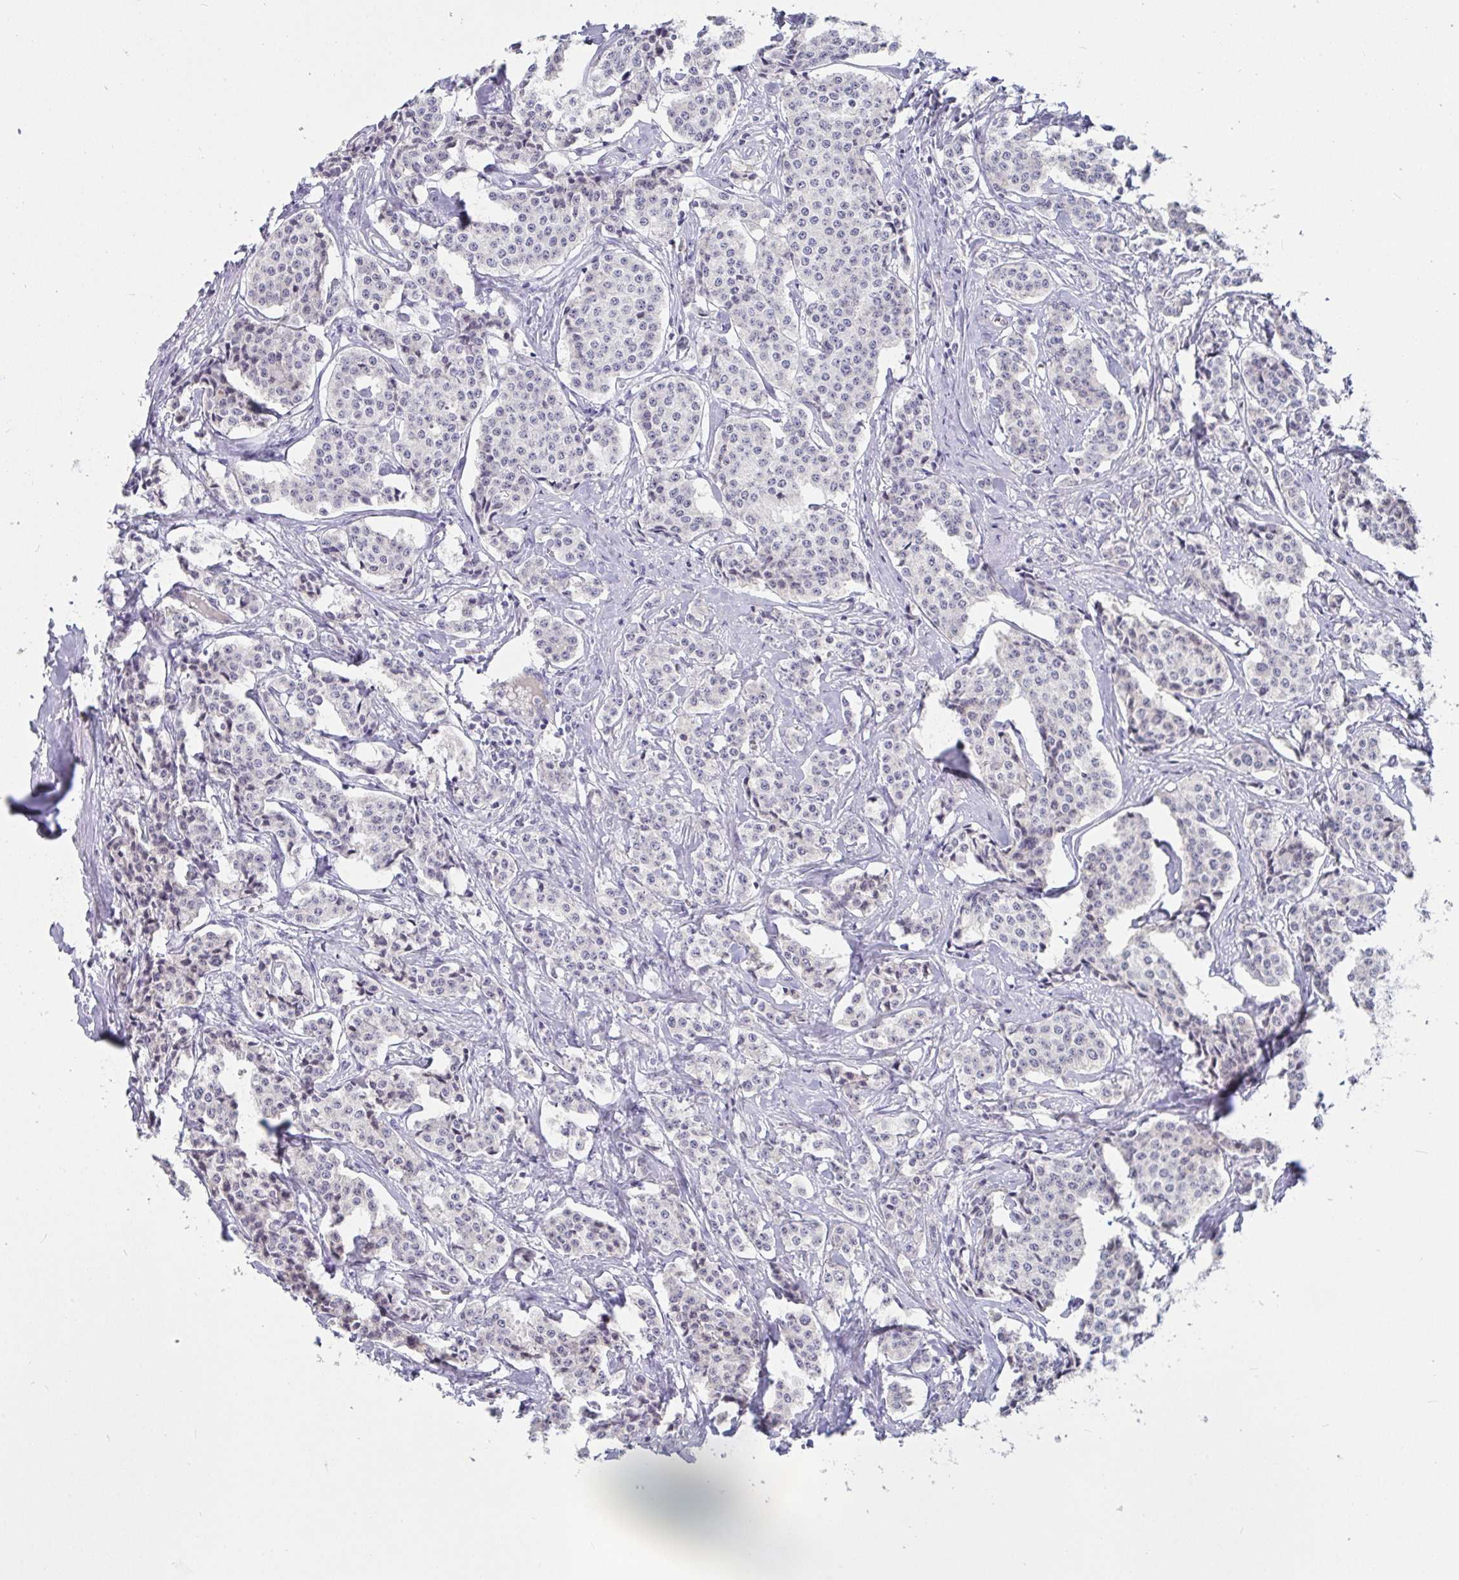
{"staining": {"intensity": "negative", "quantity": "none", "location": "none"}, "tissue": "carcinoid", "cell_type": "Tumor cells", "image_type": "cancer", "snomed": [{"axis": "morphology", "description": "Carcinoid, malignant, NOS"}, {"axis": "topography", "description": "Small intestine"}], "caption": "Histopathology image shows no significant protein positivity in tumor cells of malignant carcinoid.", "gene": "MYC", "patient": {"sex": "female", "age": 64}}